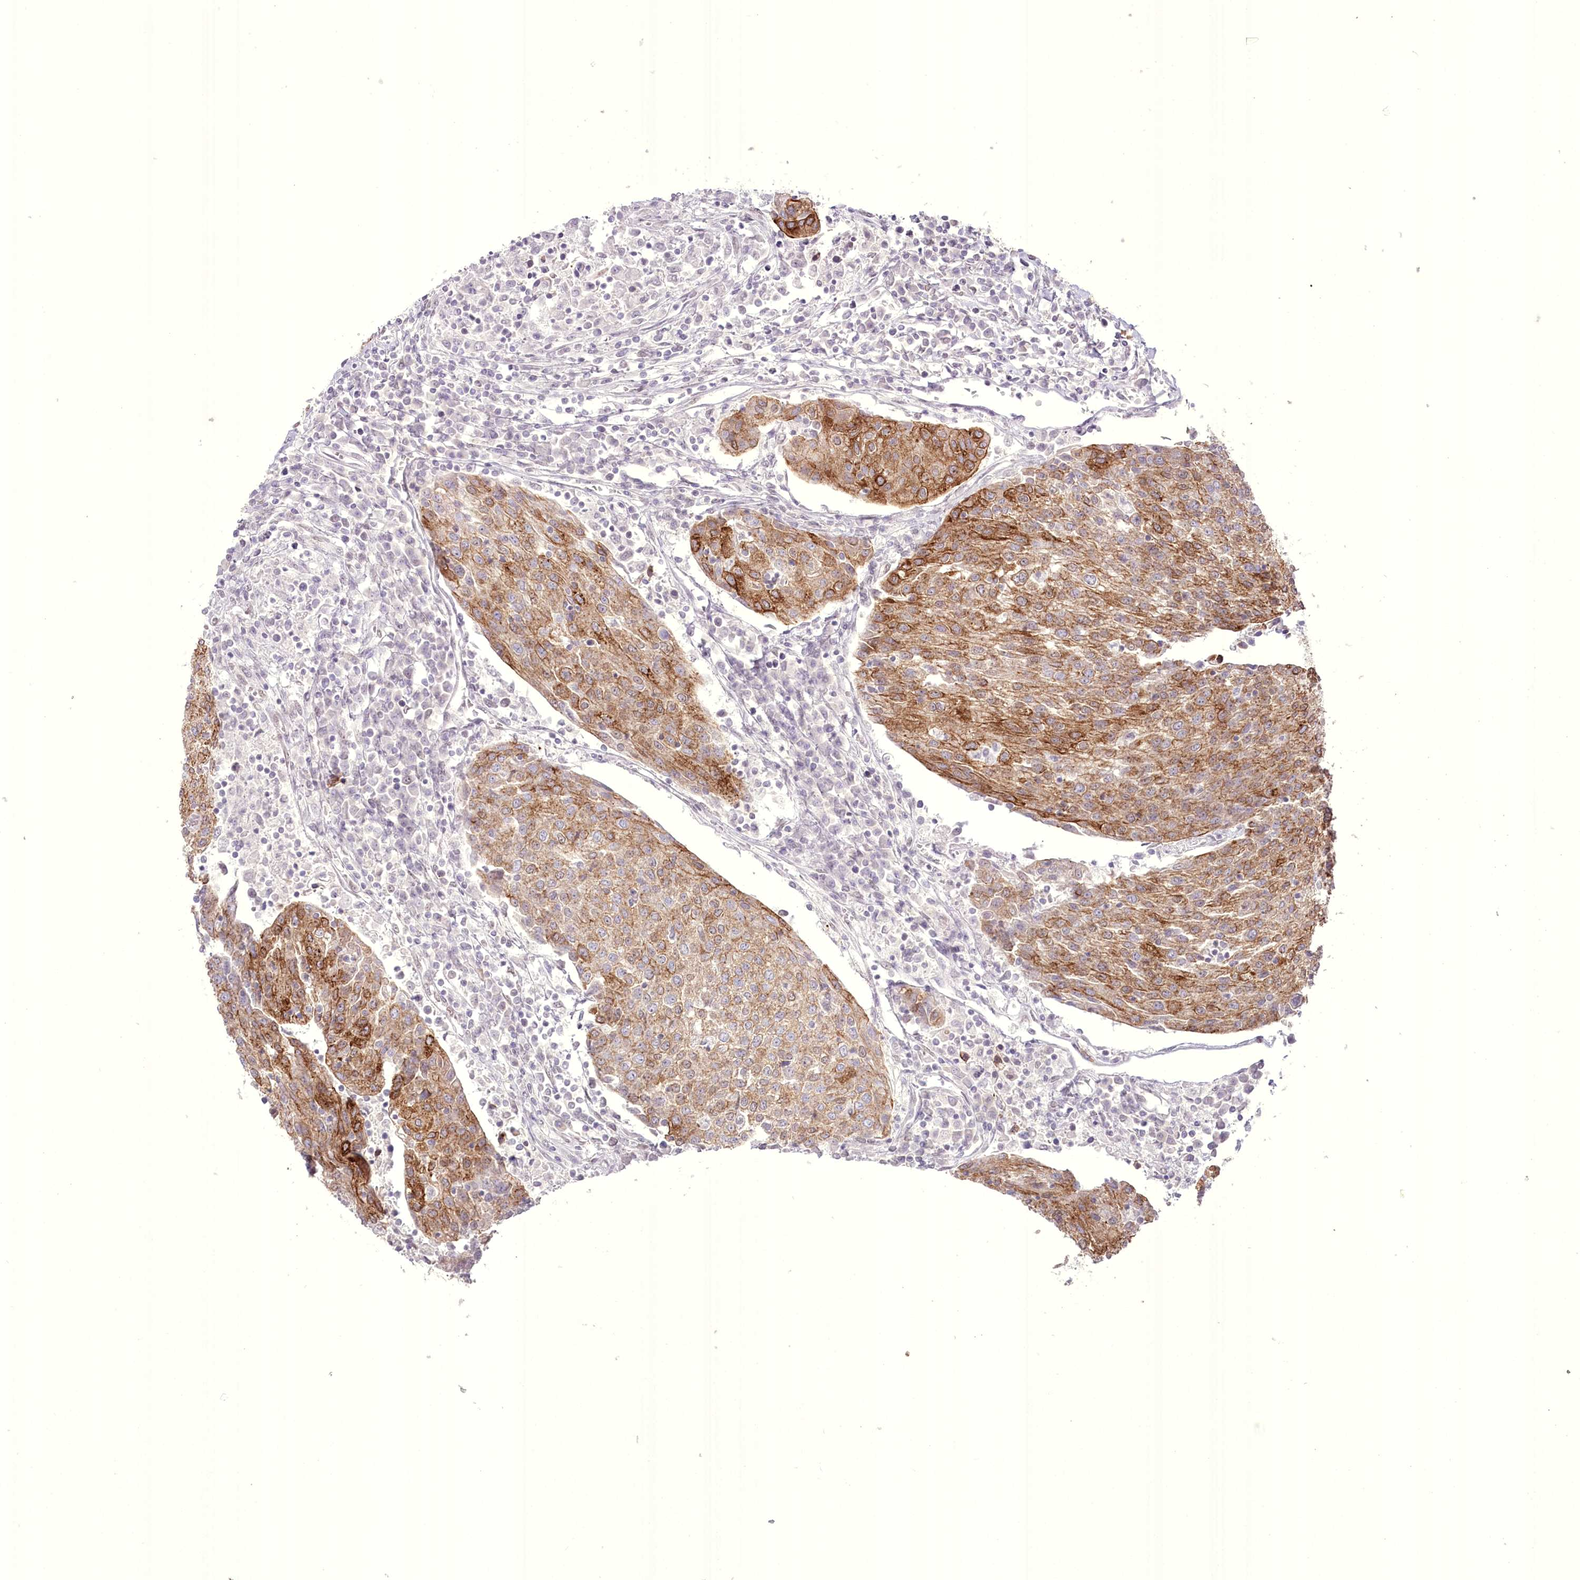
{"staining": {"intensity": "moderate", "quantity": ">75%", "location": "cytoplasmic/membranous"}, "tissue": "urothelial cancer", "cell_type": "Tumor cells", "image_type": "cancer", "snomed": [{"axis": "morphology", "description": "Urothelial carcinoma, High grade"}, {"axis": "topography", "description": "Urinary bladder"}], "caption": "High-grade urothelial carcinoma was stained to show a protein in brown. There is medium levels of moderate cytoplasmic/membranous staining in about >75% of tumor cells.", "gene": "SLC39A10", "patient": {"sex": "female", "age": 85}}